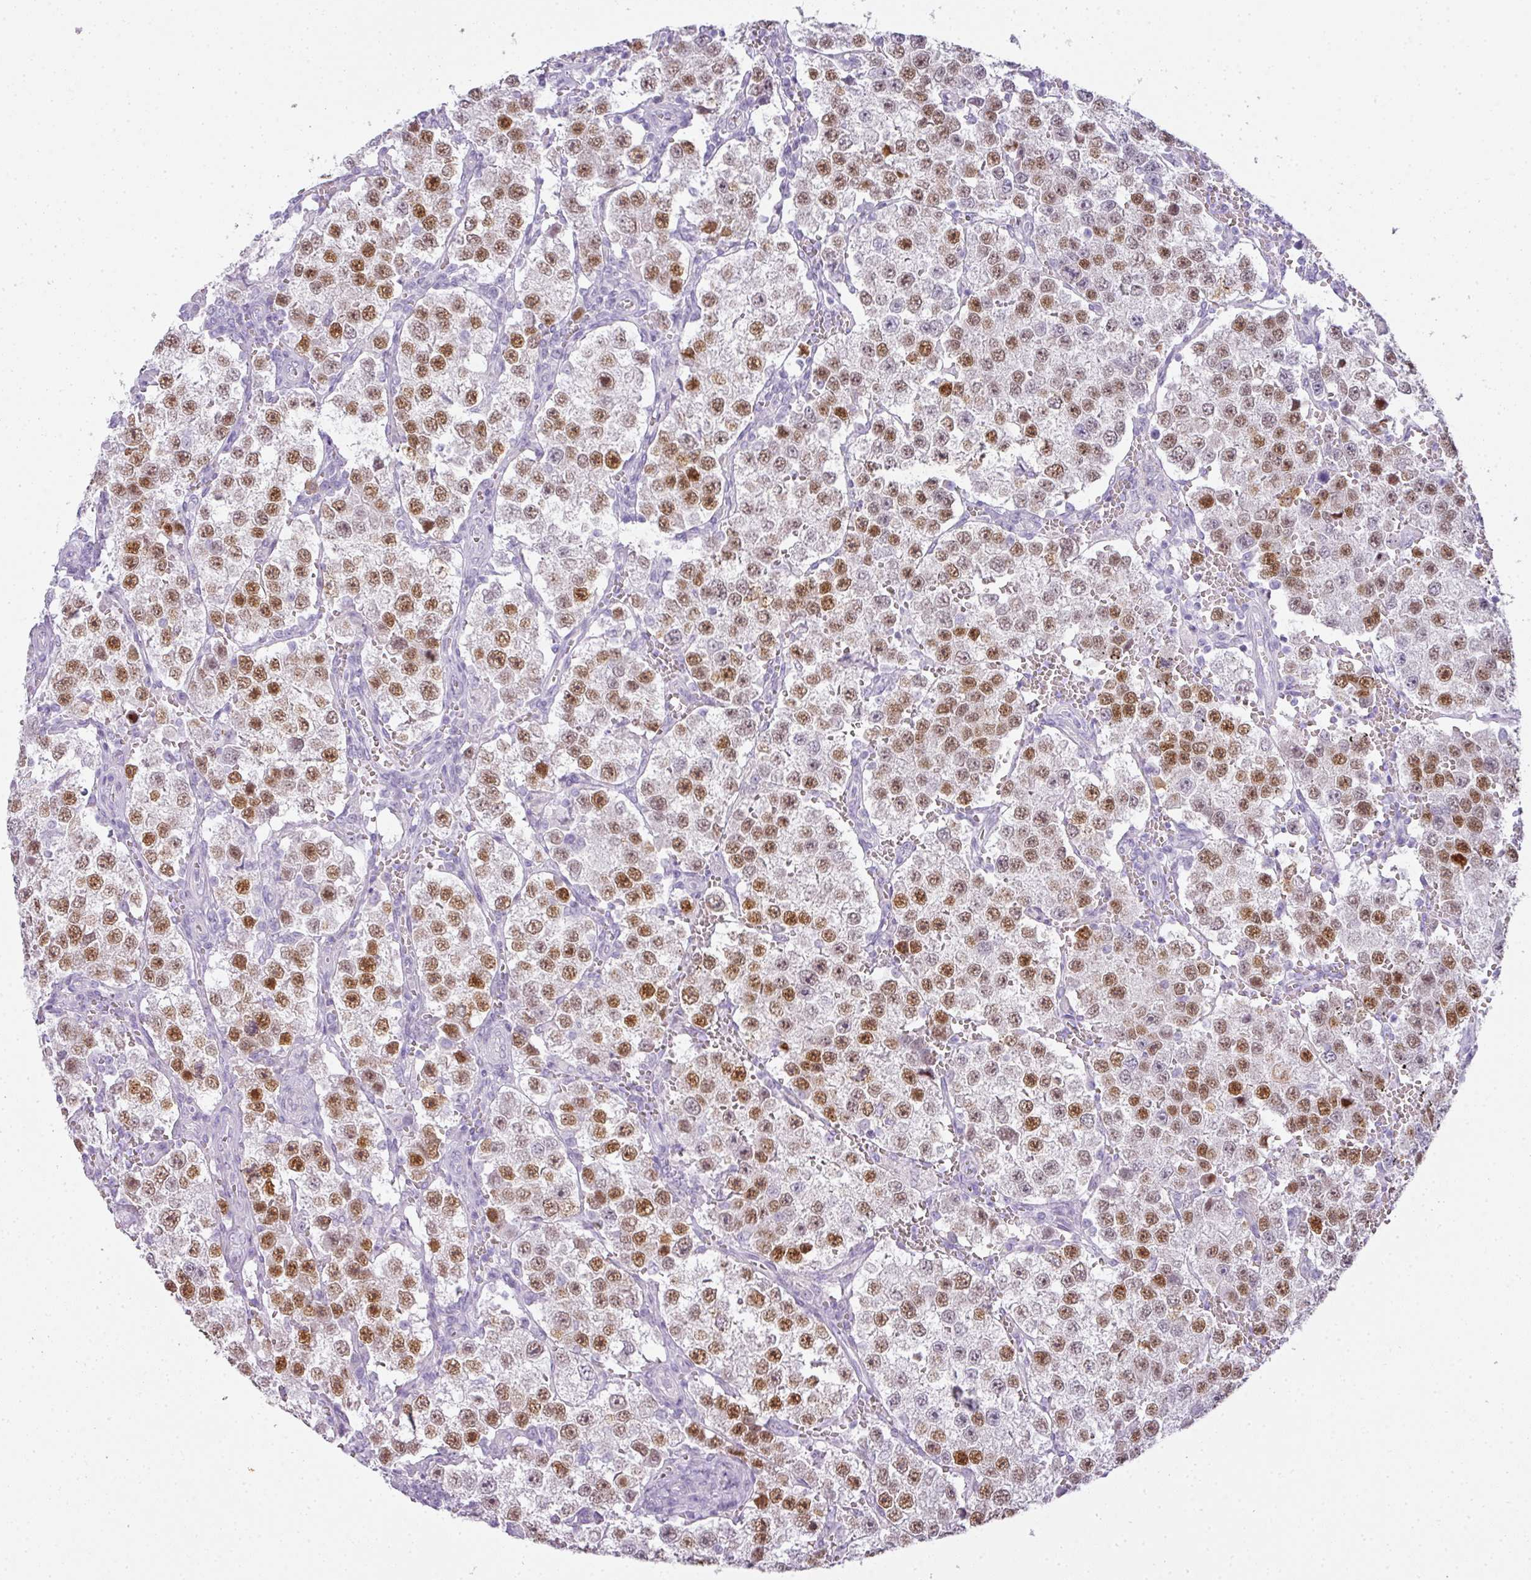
{"staining": {"intensity": "moderate", "quantity": "25%-75%", "location": "nuclear"}, "tissue": "testis cancer", "cell_type": "Tumor cells", "image_type": "cancer", "snomed": [{"axis": "morphology", "description": "Seminoma, NOS"}, {"axis": "topography", "description": "Testis"}], "caption": "Immunohistochemical staining of human testis seminoma demonstrates medium levels of moderate nuclear protein positivity in about 25%-75% of tumor cells. (Stains: DAB (3,3'-diaminobenzidine) in brown, nuclei in blue, Microscopy: brightfield microscopy at high magnification).", "gene": "RBMY1F", "patient": {"sex": "male", "age": 37}}